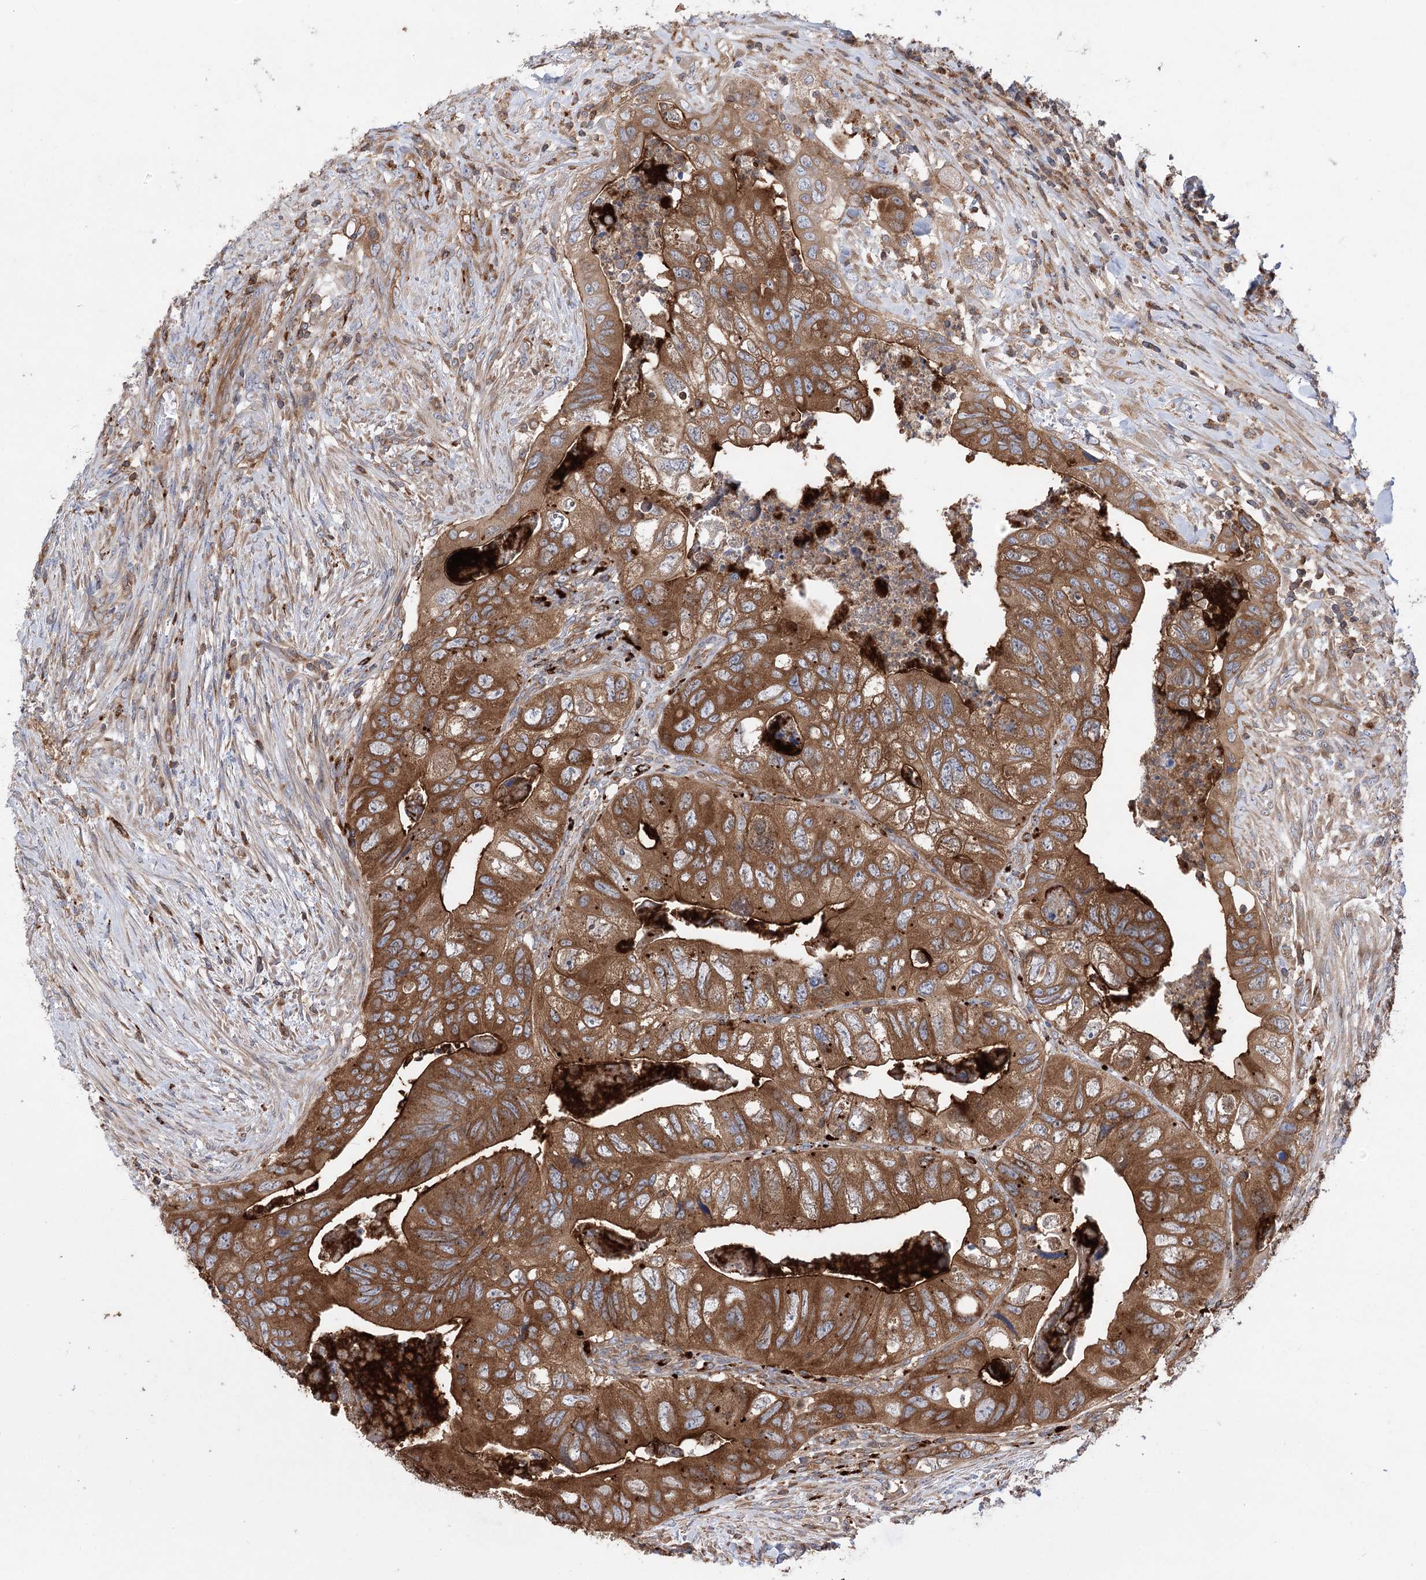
{"staining": {"intensity": "moderate", "quantity": ">75%", "location": "cytoplasmic/membranous"}, "tissue": "colorectal cancer", "cell_type": "Tumor cells", "image_type": "cancer", "snomed": [{"axis": "morphology", "description": "Adenocarcinoma, NOS"}, {"axis": "topography", "description": "Rectum"}], "caption": "A brown stain shows moderate cytoplasmic/membranous staining of a protein in human colorectal adenocarcinoma tumor cells. (DAB = brown stain, brightfield microscopy at high magnification).", "gene": "VPS37B", "patient": {"sex": "male", "age": 63}}